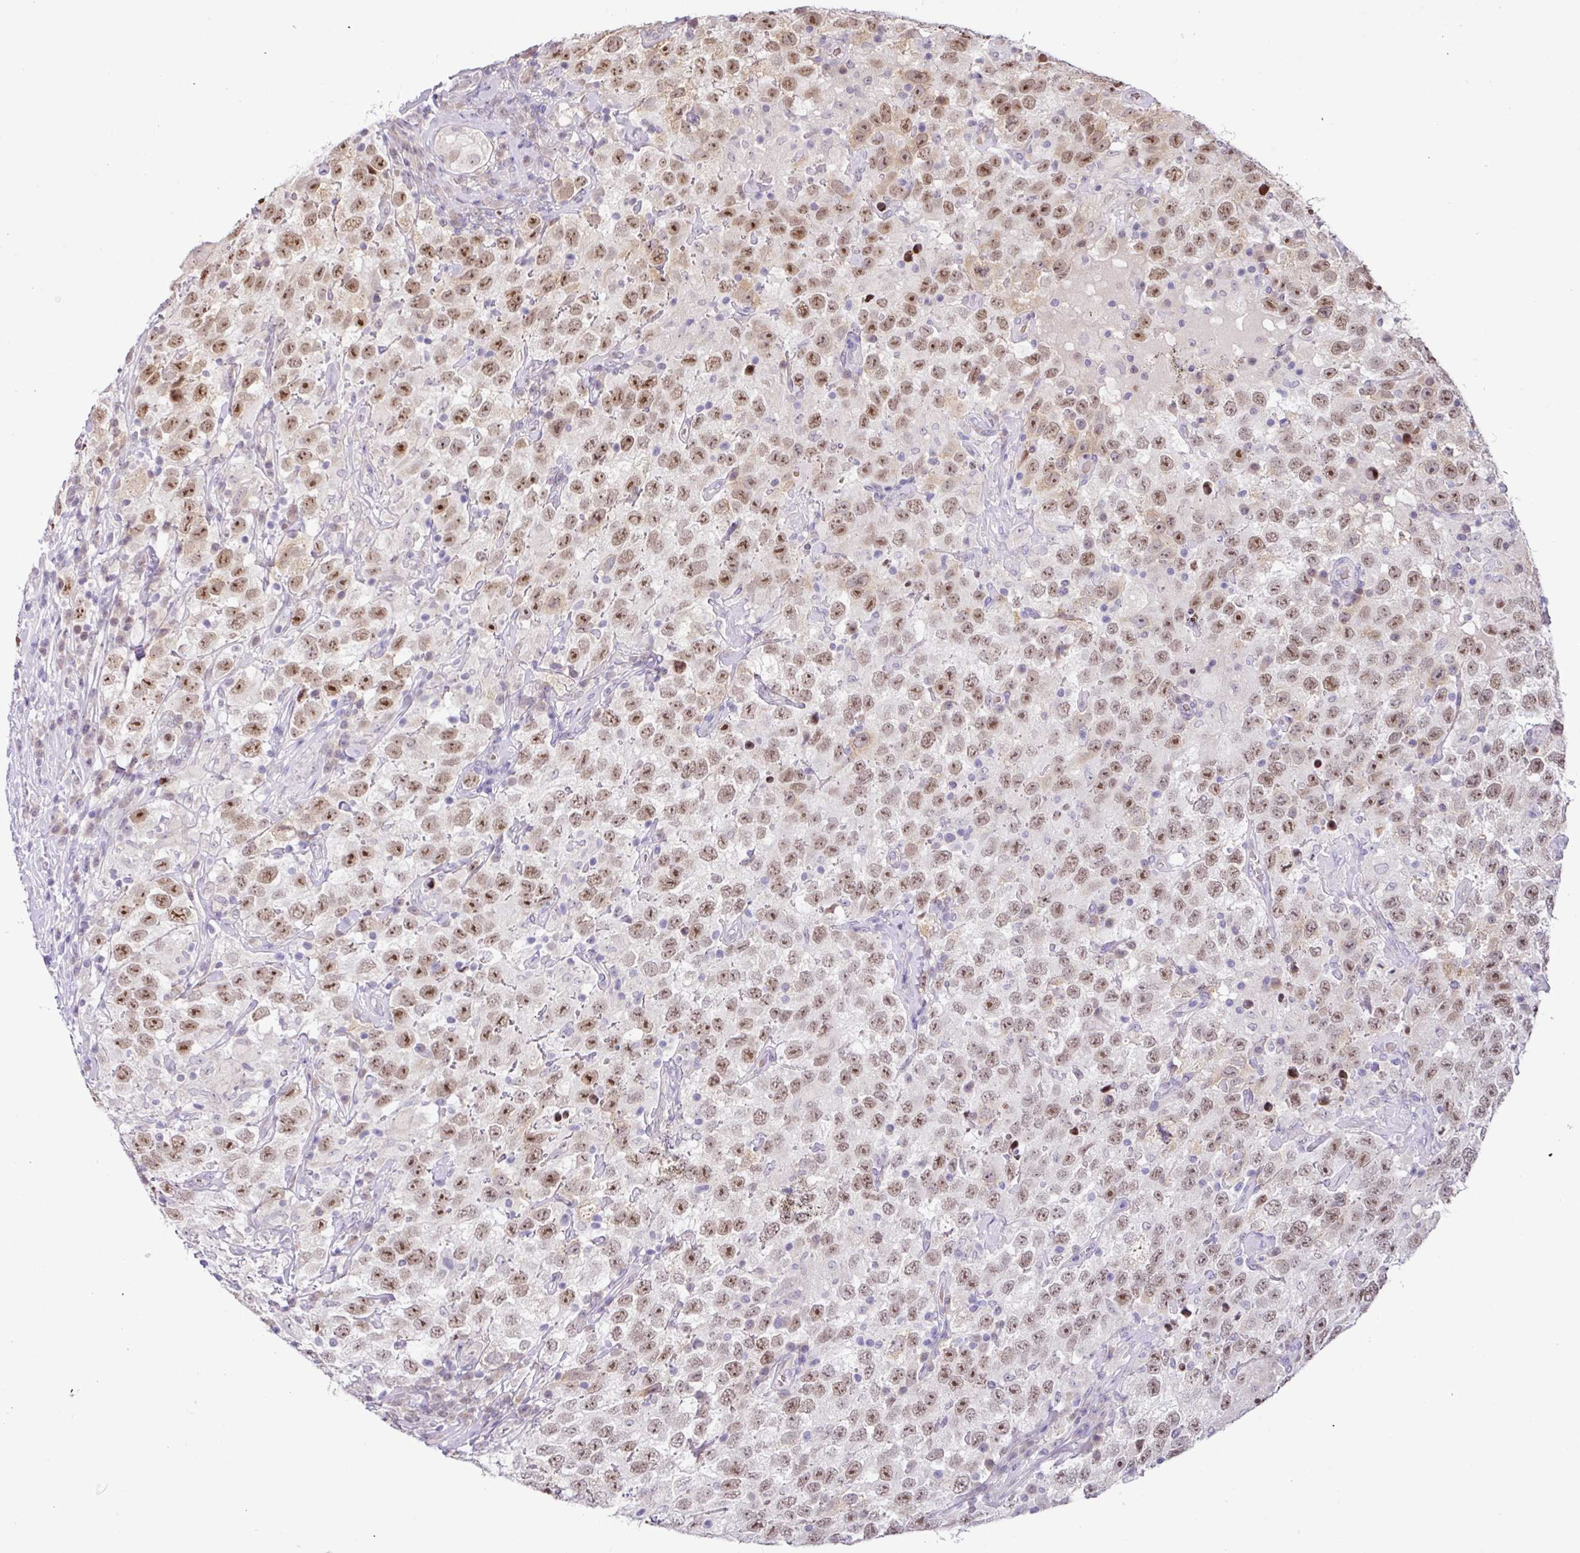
{"staining": {"intensity": "moderate", "quantity": ">75%", "location": "nuclear"}, "tissue": "testis cancer", "cell_type": "Tumor cells", "image_type": "cancer", "snomed": [{"axis": "morphology", "description": "Seminoma, NOS"}, {"axis": "topography", "description": "Testis"}], "caption": "This is an image of IHC staining of testis seminoma, which shows moderate expression in the nuclear of tumor cells.", "gene": "PARP2", "patient": {"sex": "male", "age": 41}}